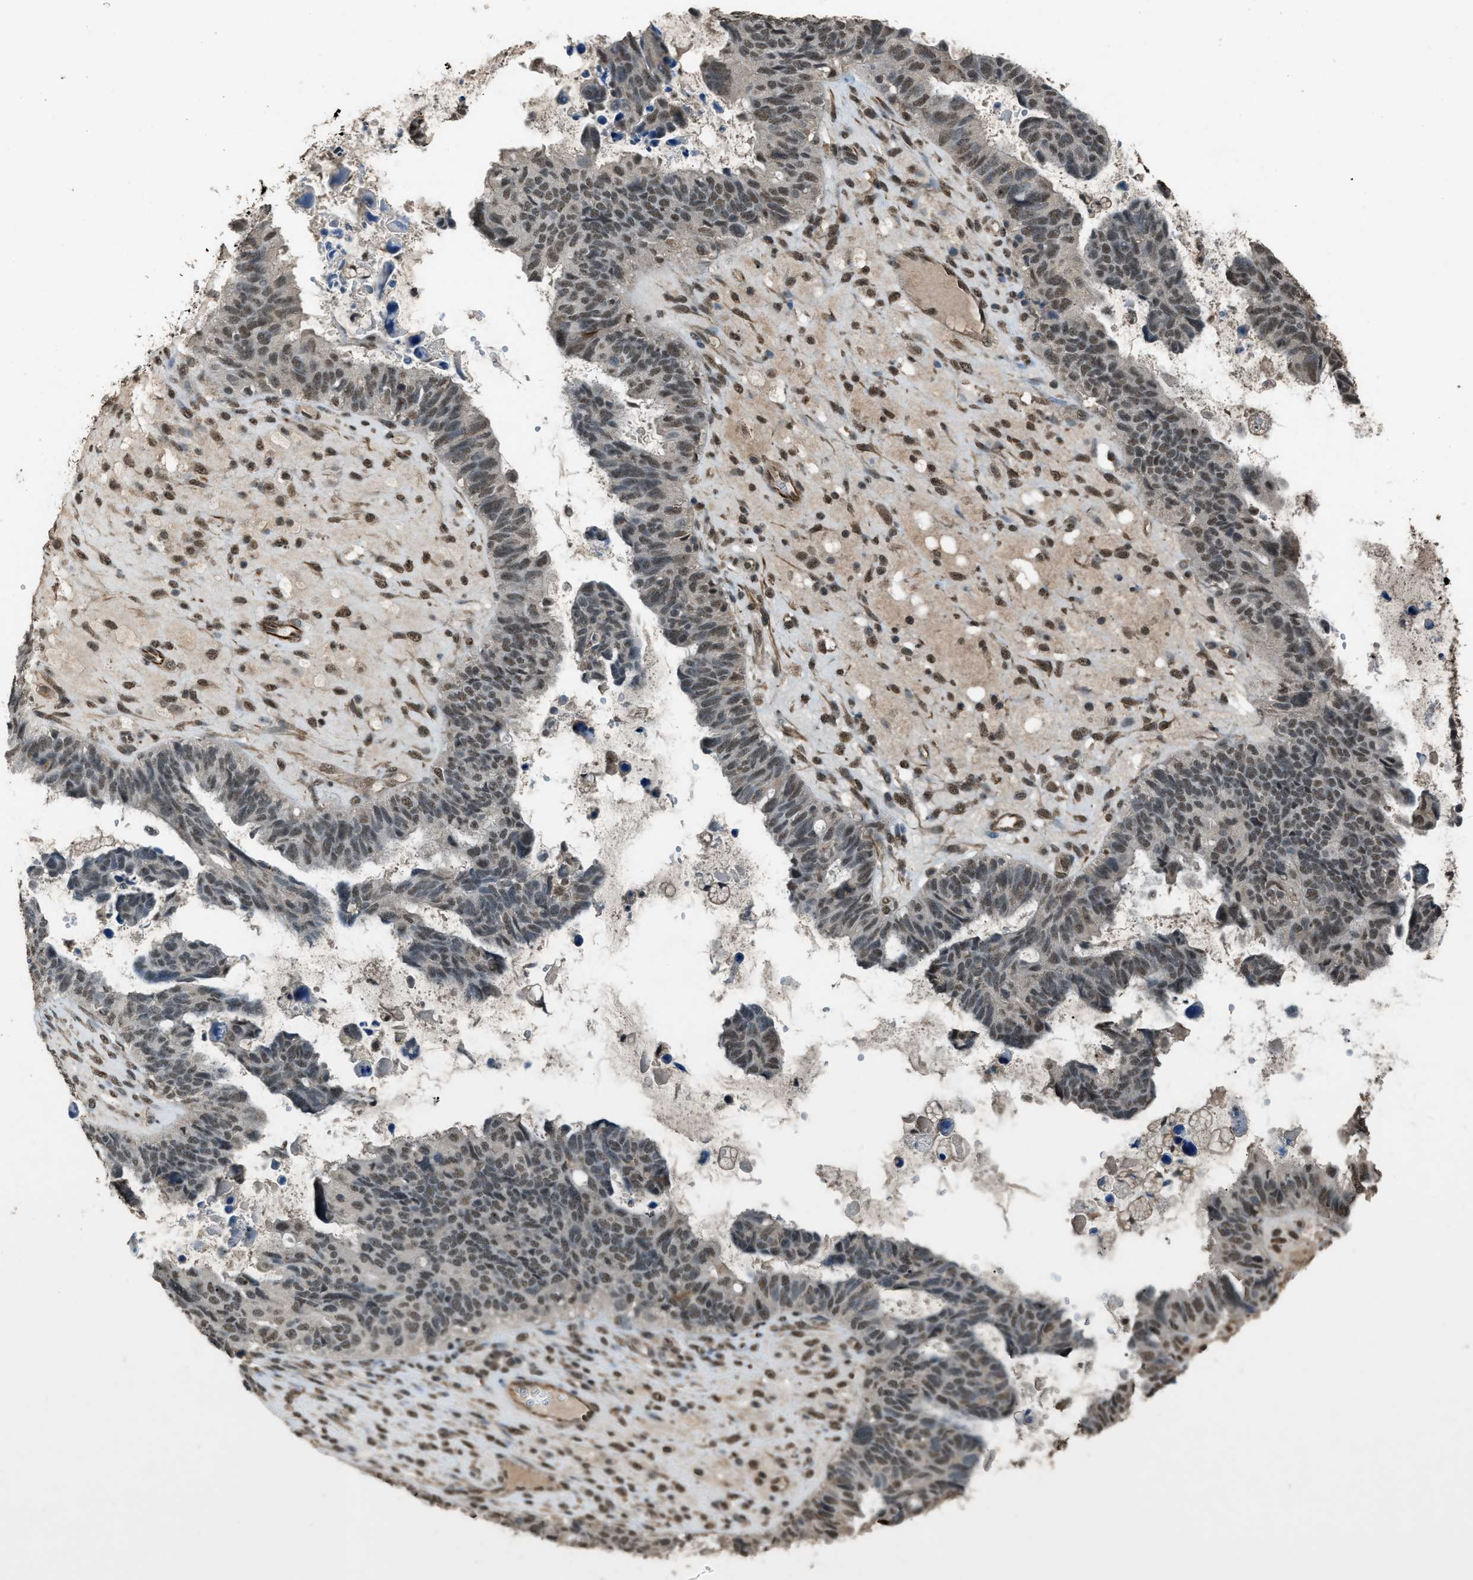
{"staining": {"intensity": "moderate", "quantity": ">75%", "location": "nuclear"}, "tissue": "ovarian cancer", "cell_type": "Tumor cells", "image_type": "cancer", "snomed": [{"axis": "morphology", "description": "Cystadenocarcinoma, serous, NOS"}, {"axis": "topography", "description": "Ovary"}], "caption": "High-magnification brightfield microscopy of ovarian cancer (serous cystadenocarcinoma) stained with DAB (3,3'-diaminobenzidine) (brown) and counterstained with hematoxylin (blue). tumor cells exhibit moderate nuclear expression is appreciated in about>75% of cells. (Brightfield microscopy of DAB IHC at high magnification).", "gene": "SERTAD2", "patient": {"sex": "female", "age": 79}}